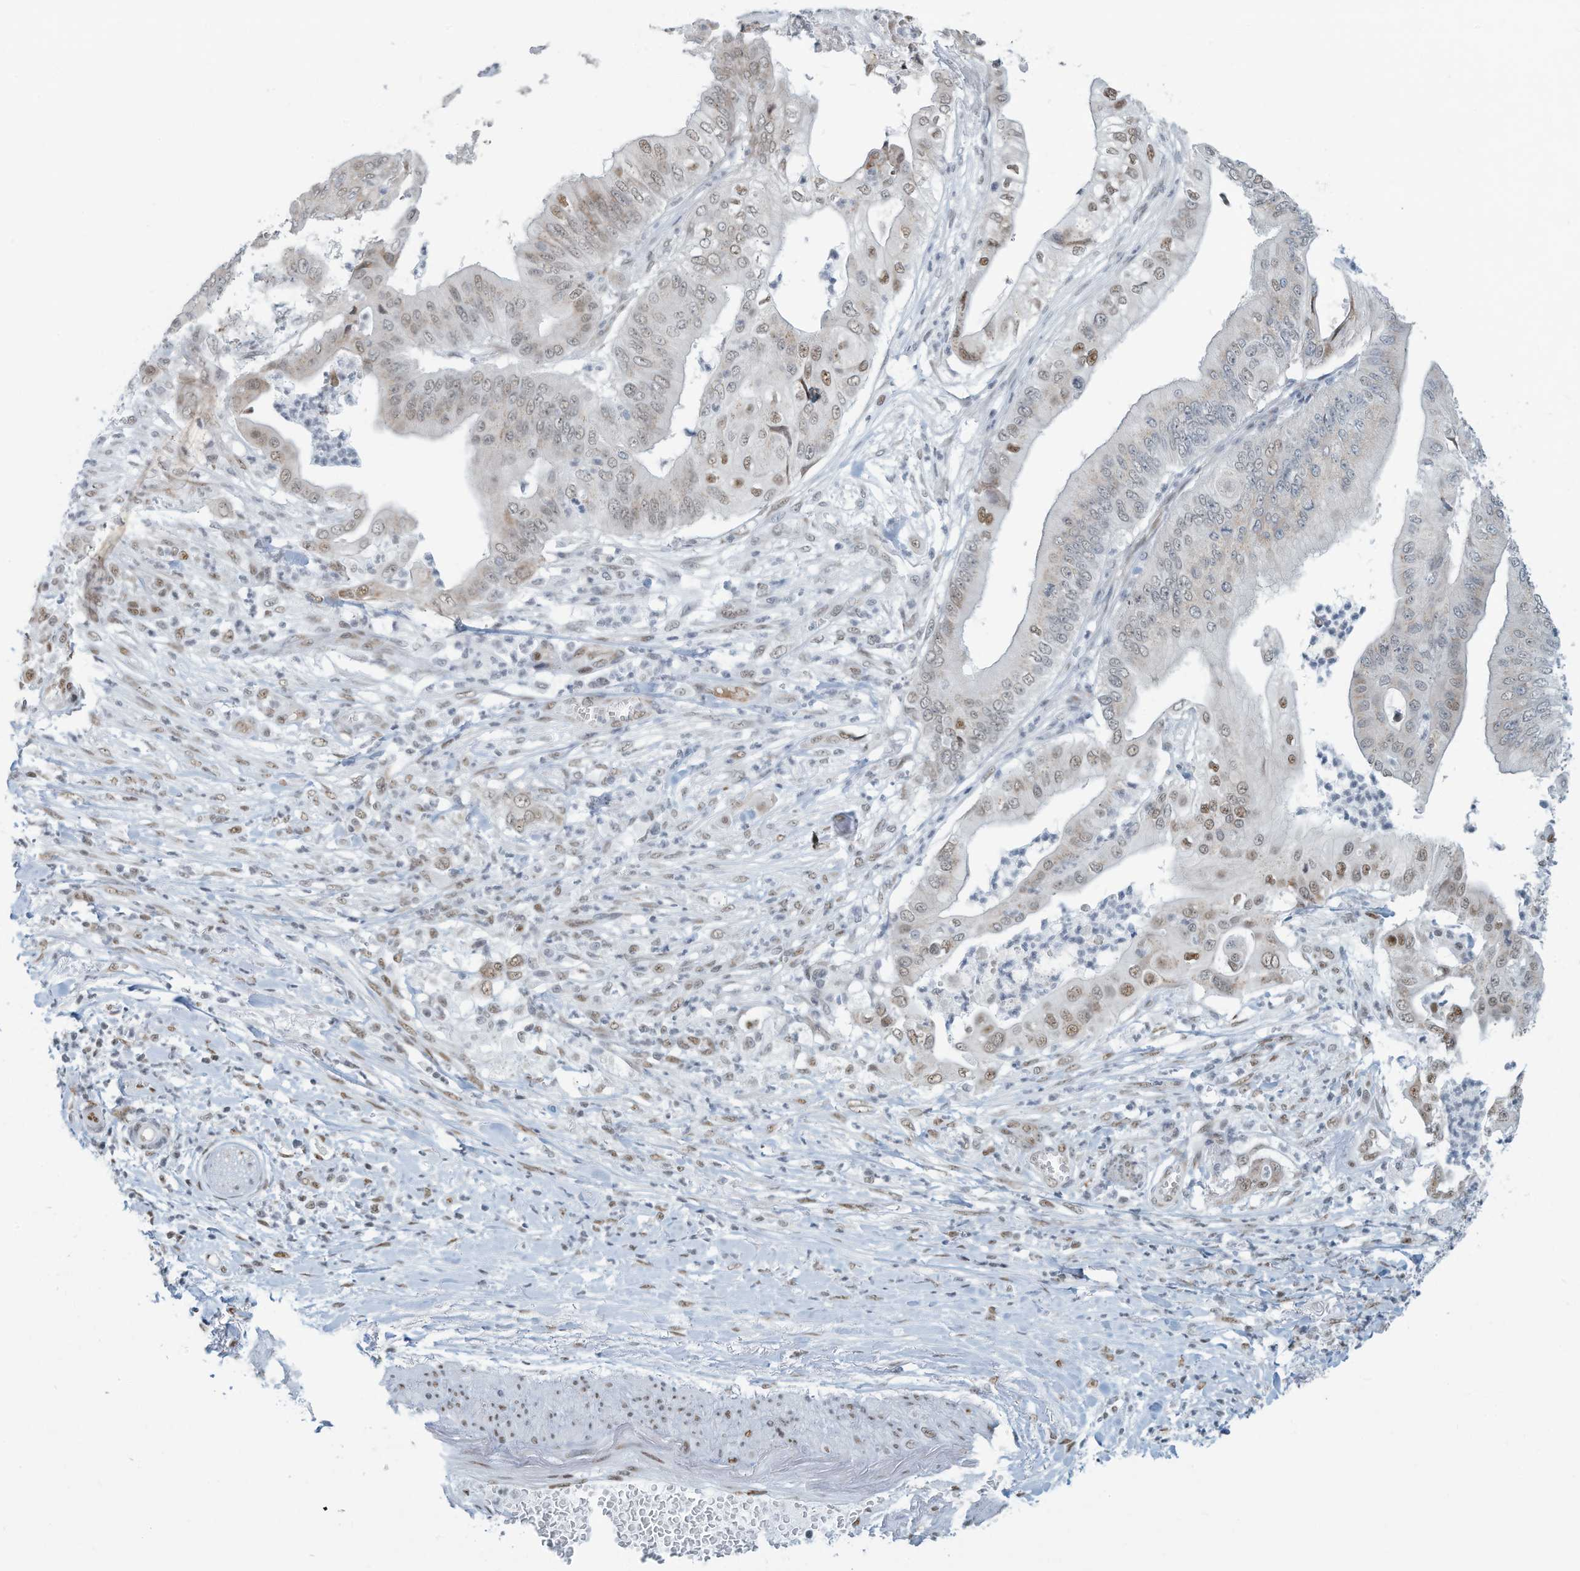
{"staining": {"intensity": "moderate", "quantity": "<25%", "location": "nuclear"}, "tissue": "pancreatic cancer", "cell_type": "Tumor cells", "image_type": "cancer", "snomed": [{"axis": "morphology", "description": "Adenocarcinoma, NOS"}, {"axis": "topography", "description": "Pancreas"}], "caption": "IHC of adenocarcinoma (pancreatic) demonstrates low levels of moderate nuclear positivity in approximately <25% of tumor cells. (IHC, brightfield microscopy, high magnification).", "gene": "SARNP", "patient": {"sex": "female", "age": 77}}